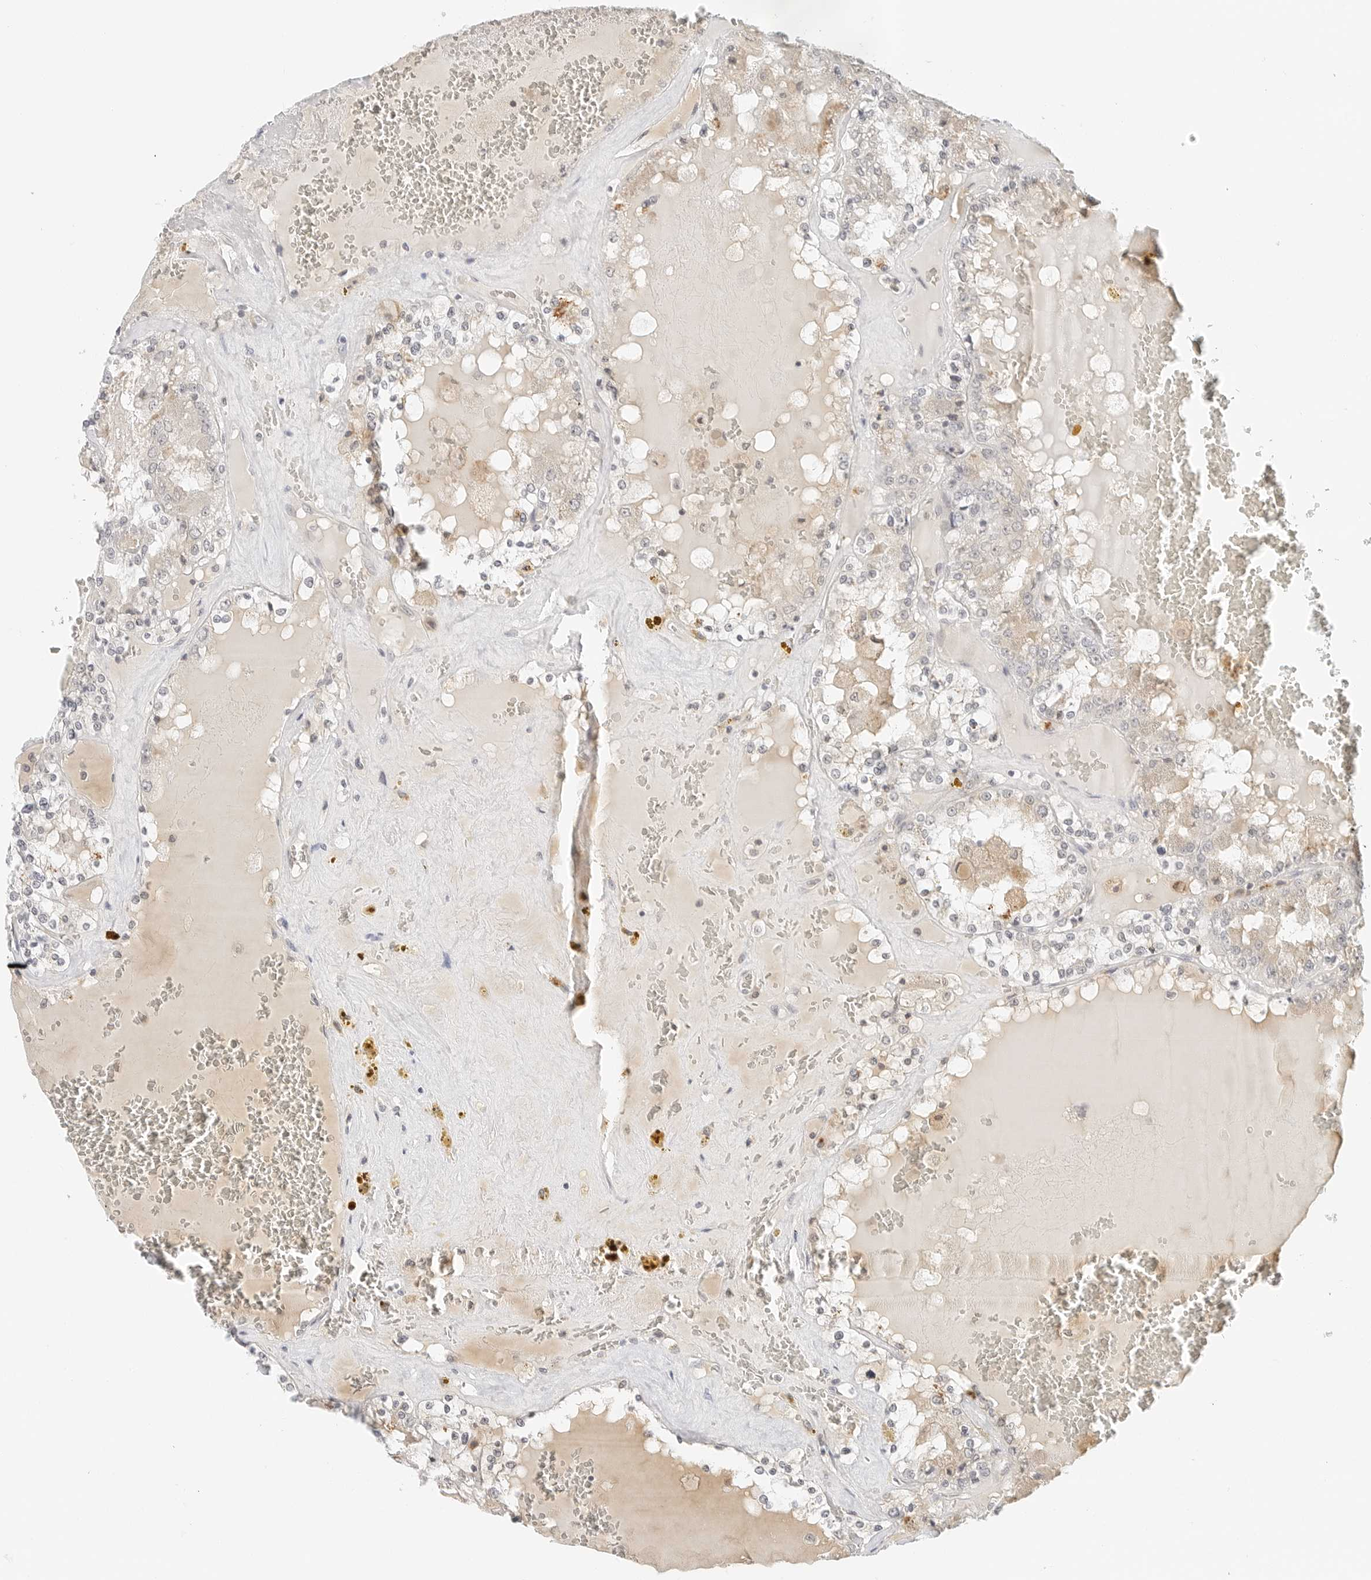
{"staining": {"intensity": "negative", "quantity": "none", "location": "none"}, "tissue": "renal cancer", "cell_type": "Tumor cells", "image_type": "cancer", "snomed": [{"axis": "morphology", "description": "Adenocarcinoma, NOS"}, {"axis": "topography", "description": "Kidney"}], "caption": "High magnification brightfield microscopy of renal cancer stained with DAB (3,3'-diaminobenzidine) (brown) and counterstained with hematoxylin (blue): tumor cells show no significant staining.", "gene": "NEO1", "patient": {"sex": "female", "age": 56}}